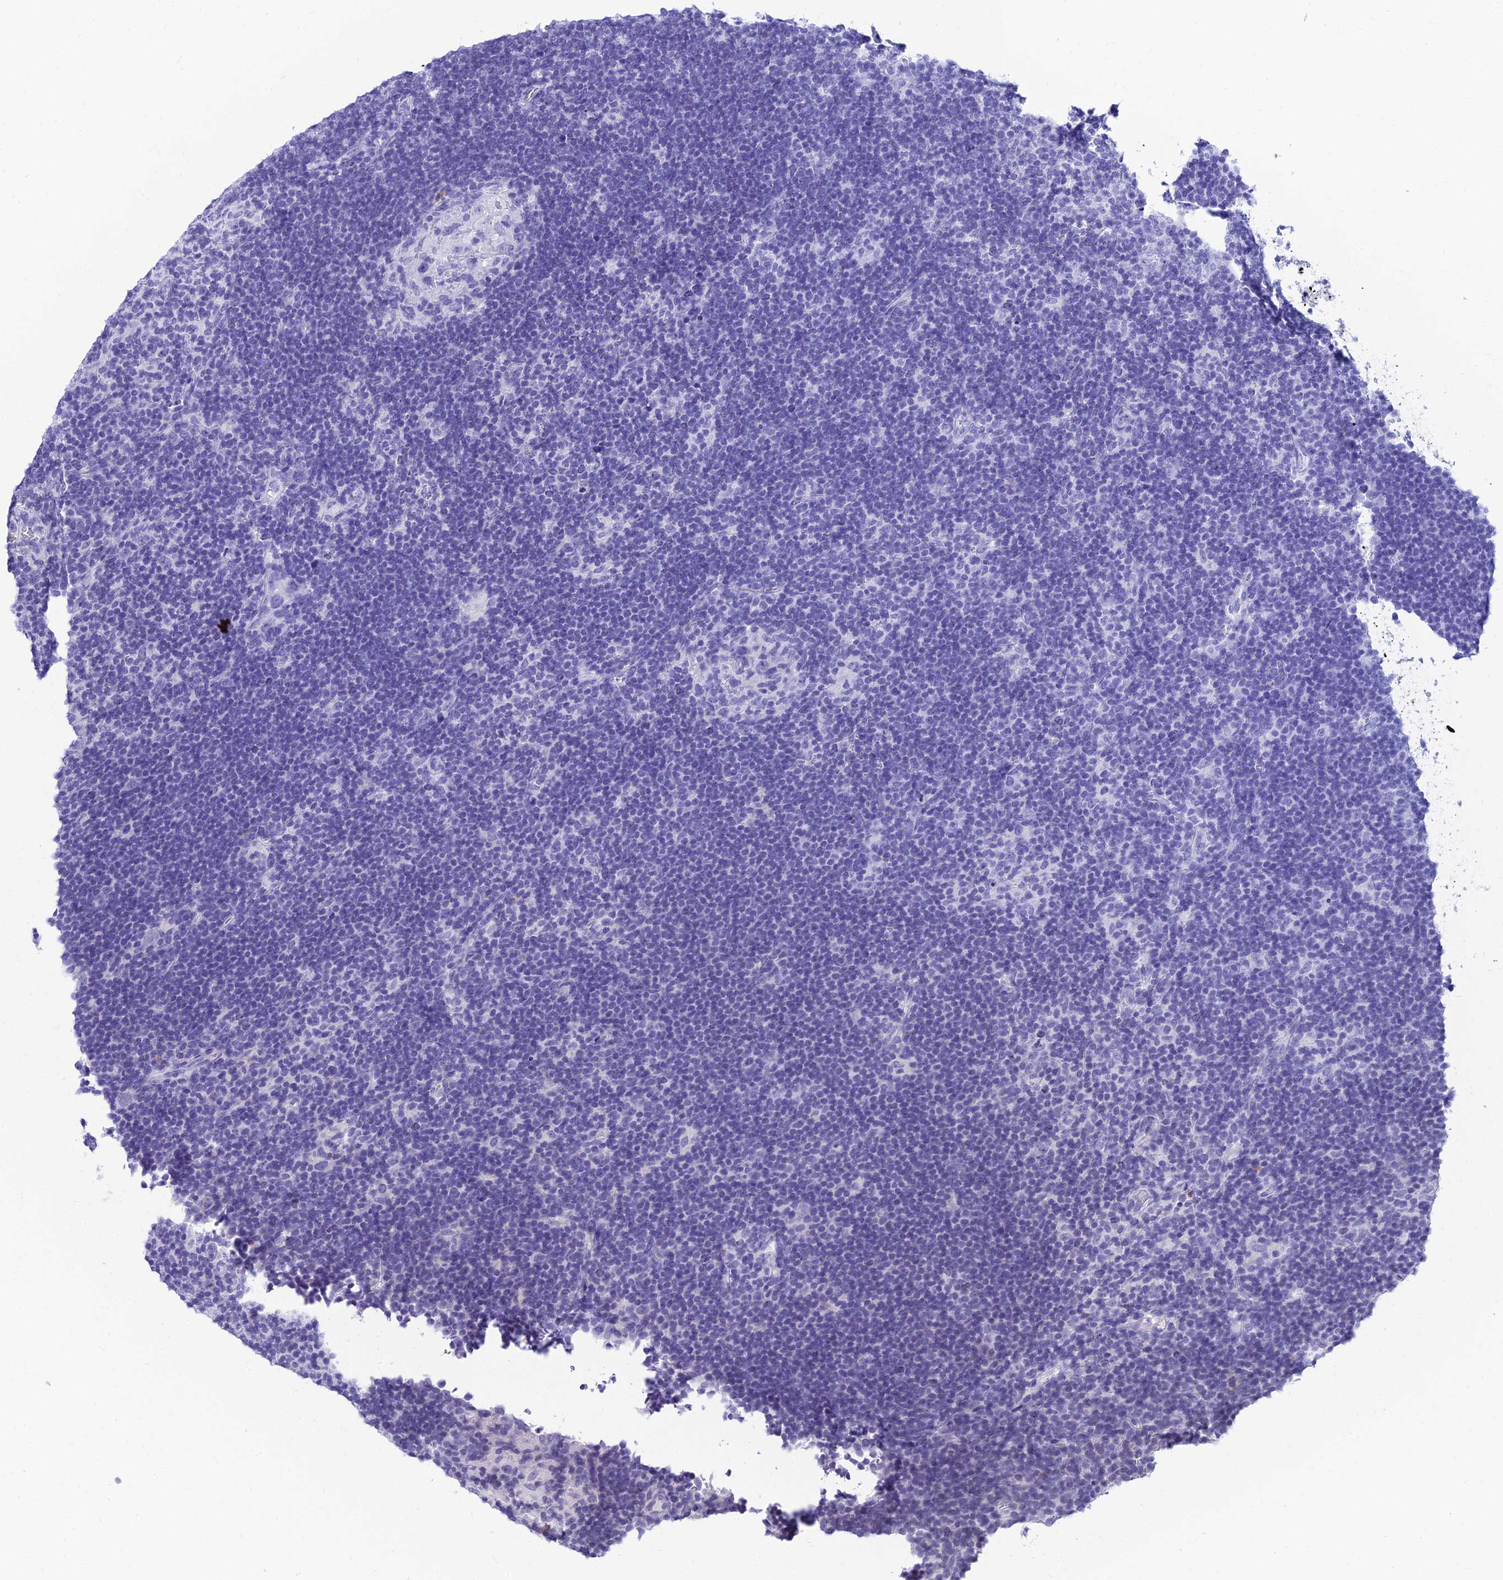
{"staining": {"intensity": "negative", "quantity": "none", "location": "none"}, "tissue": "lymphoma", "cell_type": "Tumor cells", "image_type": "cancer", "snomed": [{"axis": "morphology", "description": "Hodgkin's disease, NOS"}, {"axis": "topography", "description": "Lymph node"}], "caption": "A high-resolution histopathology image shows immunohistochemistry (IHC) staining of lymphoma, which reveals no significant positivity in tumor cells.", "gene": "CDNF", "patient": {"sex": "female", "age": 57}}